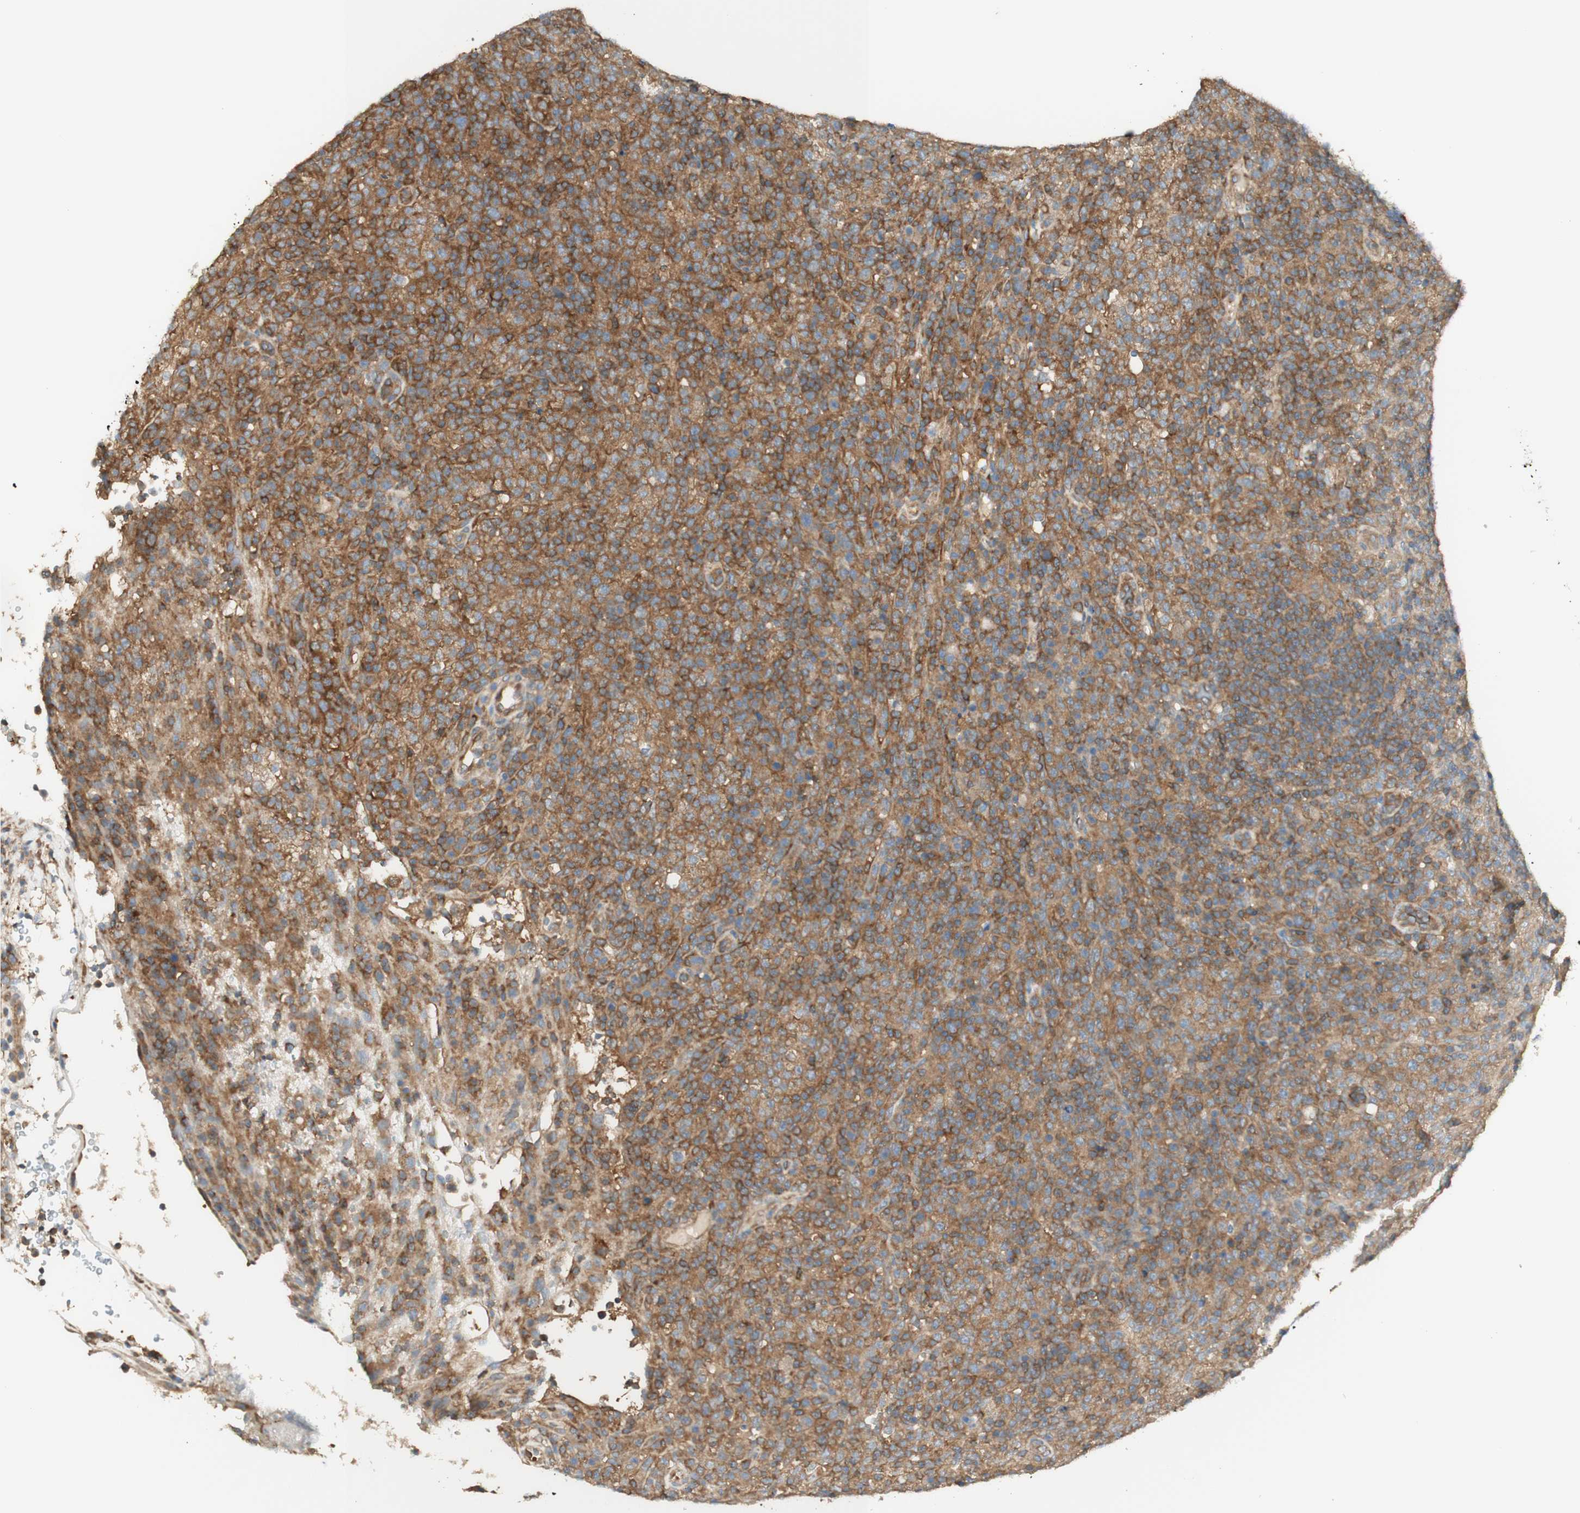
{"staining": {"intensity": "moderate", "quantity": ">75%", "location": "cytoplasmic/membranous"}, "tissue": "lymphoma", "cell_type": "Tumor cells", "image_type": "cancer", "snomed": [{"axis": "morphology", "description": "Malignant lymphoma, non-Hodgkin's type, High grade"}, {"axis": "topography", "description": "Lymph node"}], "caption": "An IHC histopathology image of tumor tissue is shown. Protein staining in brown shows moderate cytoplasmic/membranous positivity in high-grade malignant lymphoma, non-Hodgkin's type within tumor cells.", "gene": "IKBKG", "patient": {"sex": "female", "age": 76}}